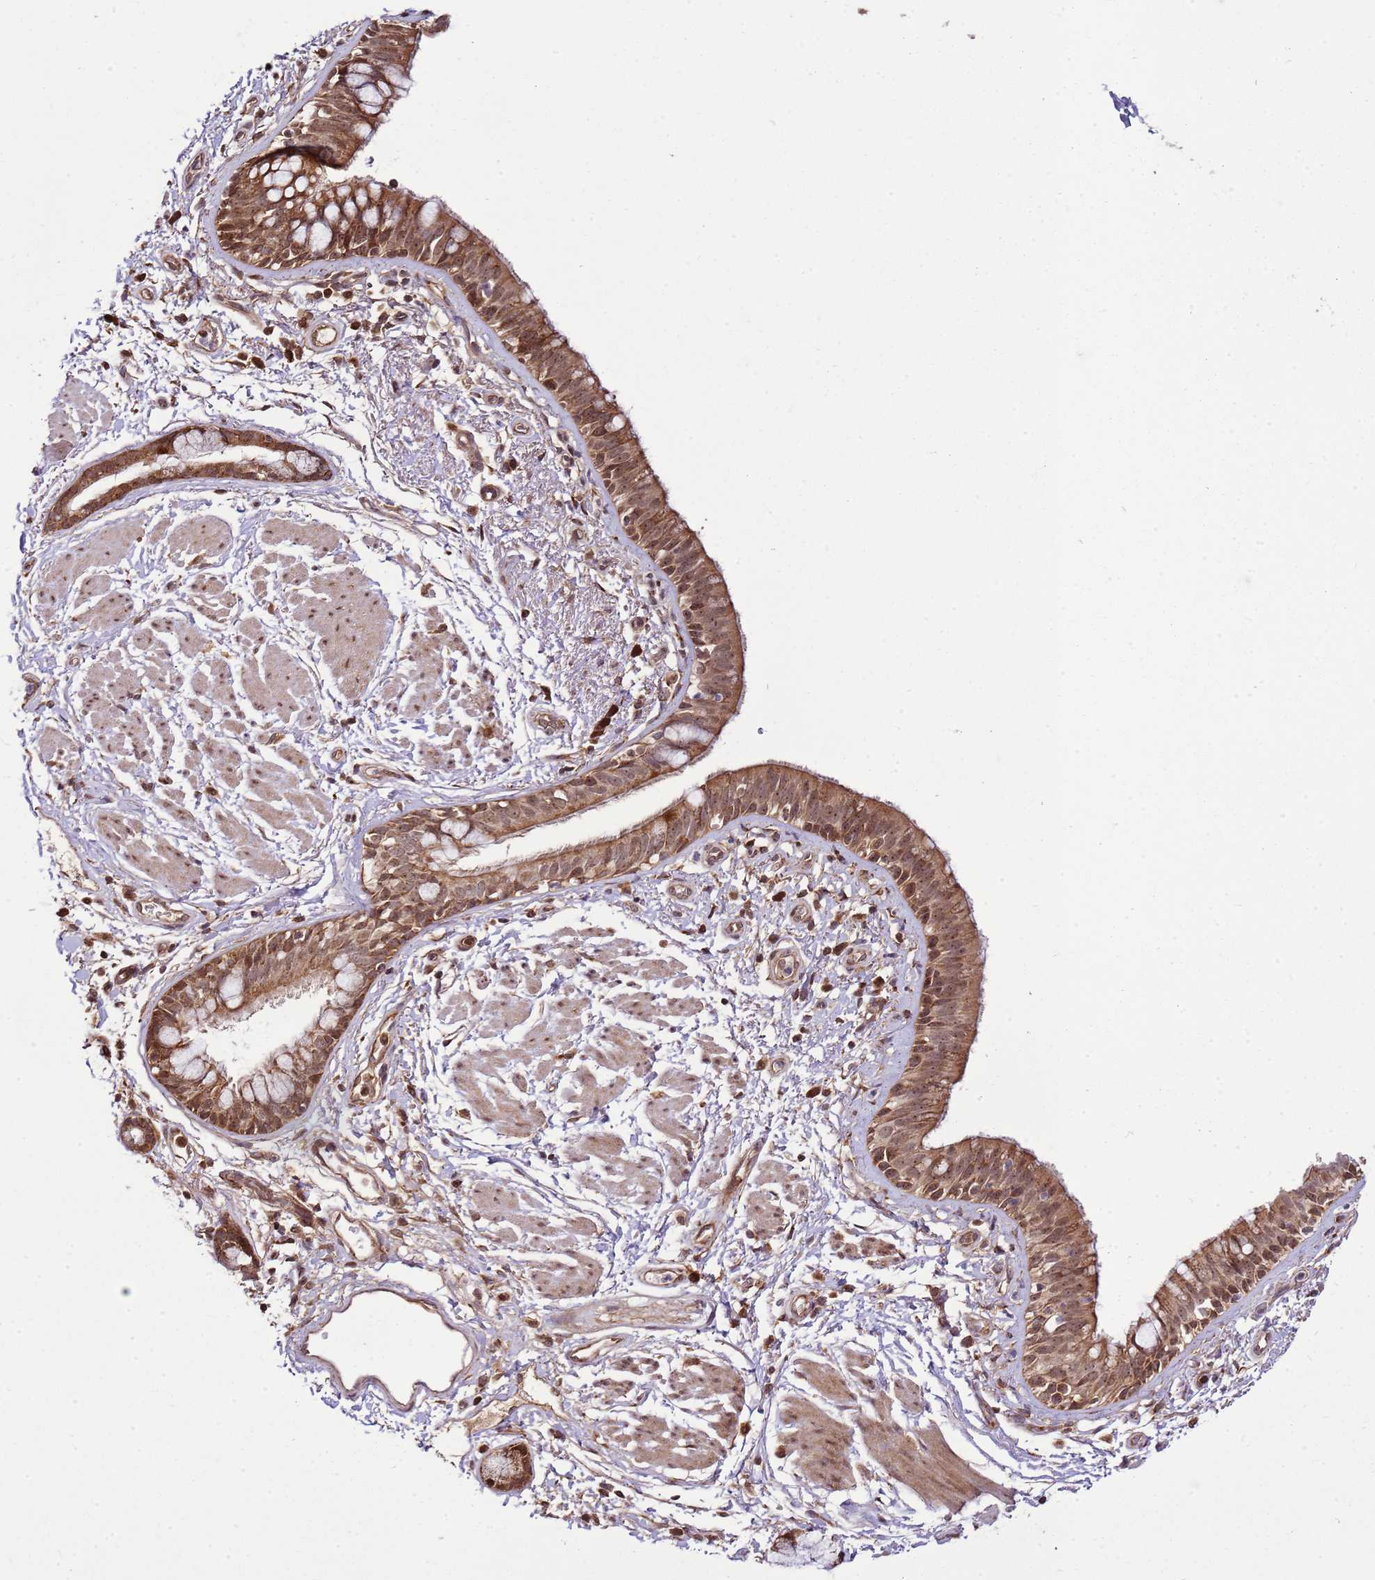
{"staining": {"intensity": "moderate", "quantity": ">75%", "location": "cytoplasmic/membranous,nuclear"}, "tissue": "bronchus", "cell_type": "Respiratory epithelial cells", "image_type": "normal", "snomed": [{"axis": "morphology", "description": "Normal tissue, NOS"}, {"axis": "morphology", "description": "Neoplasm, uncertain whether benign or malignant"}, {"axis": "topography", "description": "Bronchus"}, {"axis": "topography", "description": "Lung"}], "caption": "Immunohistochemical staining of unremarkable human bronchus reveals moderate cytoplasmic/membranous,nuclear protein expression in about >75% of respiratory epithelial cells.", "gene": "RASA3", "patient": {"sex": "male", "age": 55}}